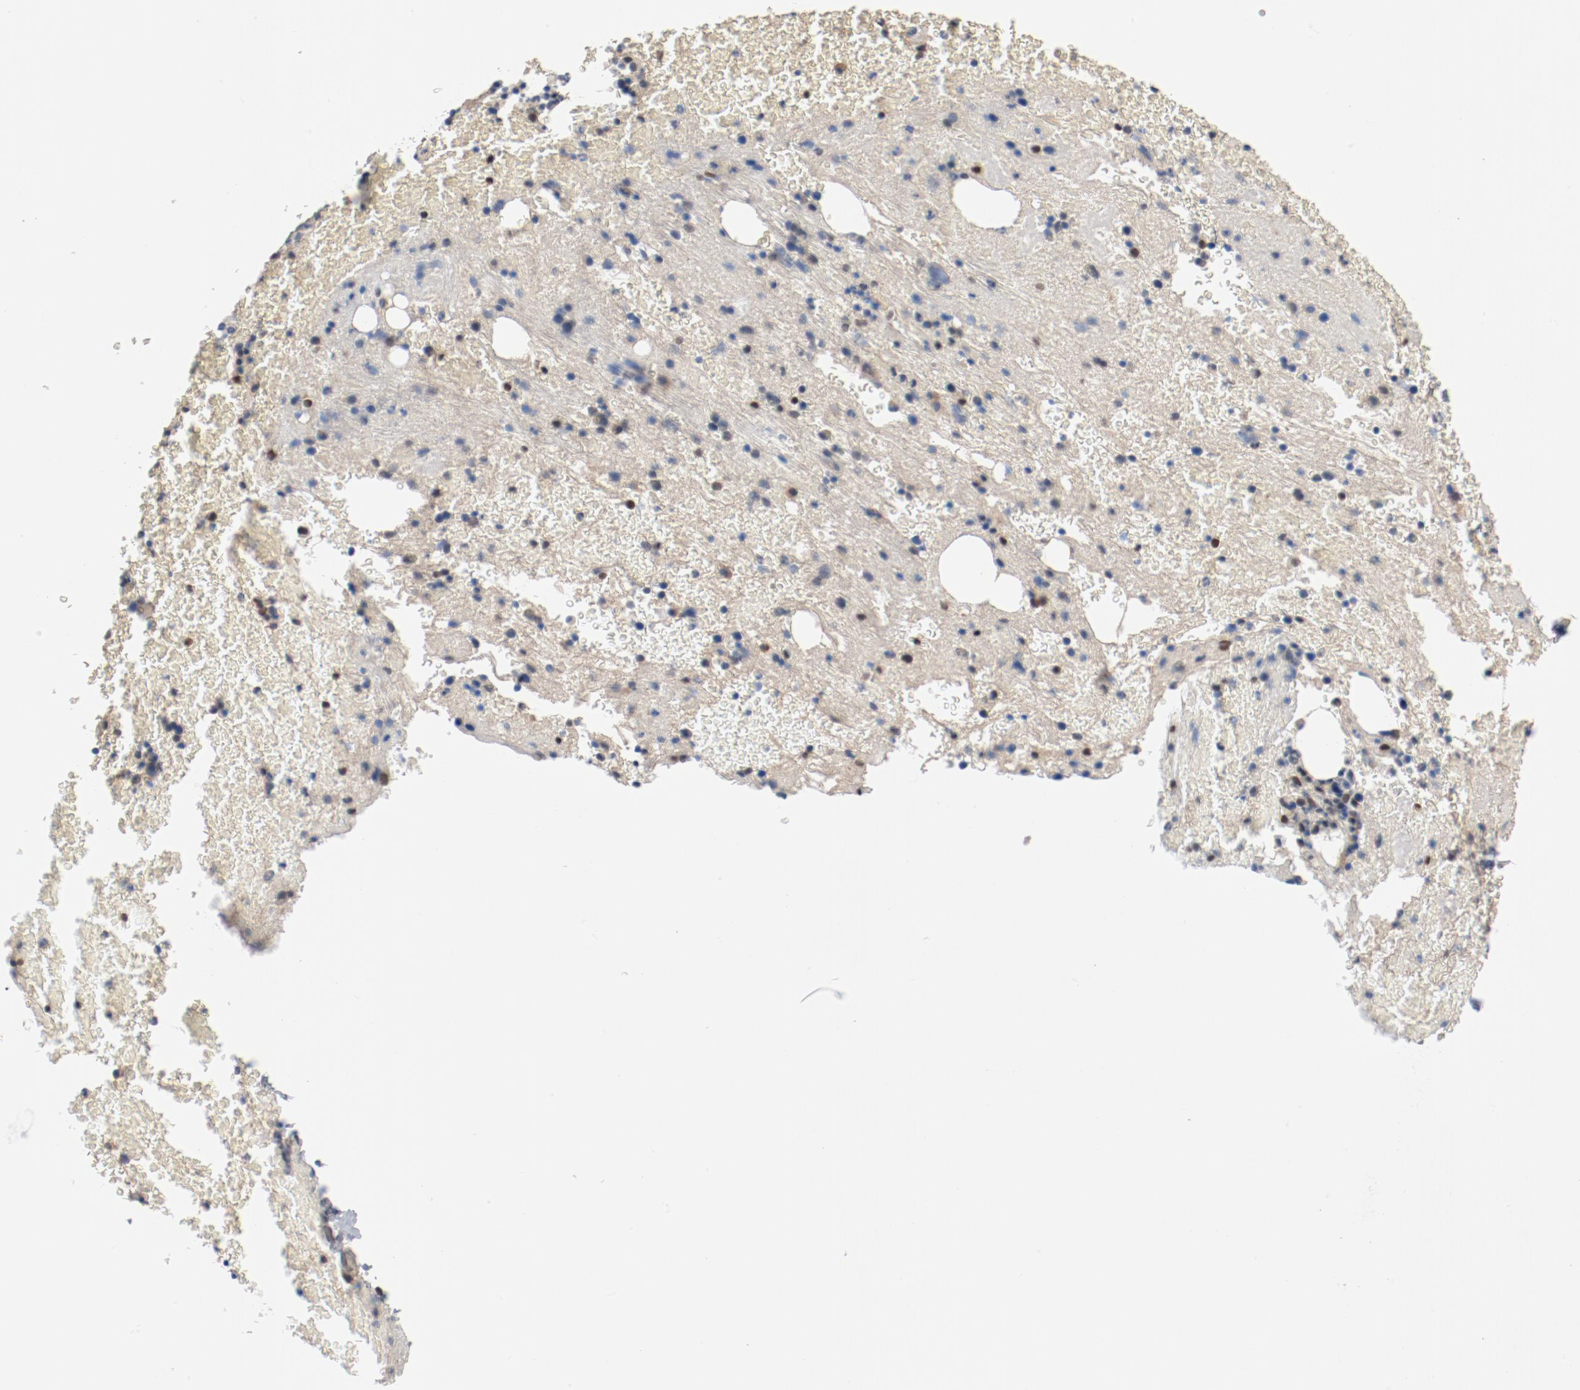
{"staining": {"intensity": "weak", "quantity": "<25%", "location": "nuclear"}, "tissue": "bone marrow", "cell_type": "Hematopoietic cells", "image_type": "normal", "snomed": [{"axis": "morphology", "description": "Normal tissue, NOS"}, {"axis": "topography", "description": "Bone marrow"}], "caption": "A photomicrograph of human bone marrow is negative for staining in hematopoietic cells. The staining is performed using DAB (3,3'-diaminobenzidine) brown chromogen with nuclei counter-stained in using hematoxylin.", "gene": "ENSG00000285708", "patient": {"sex": "male", "age": 76}}